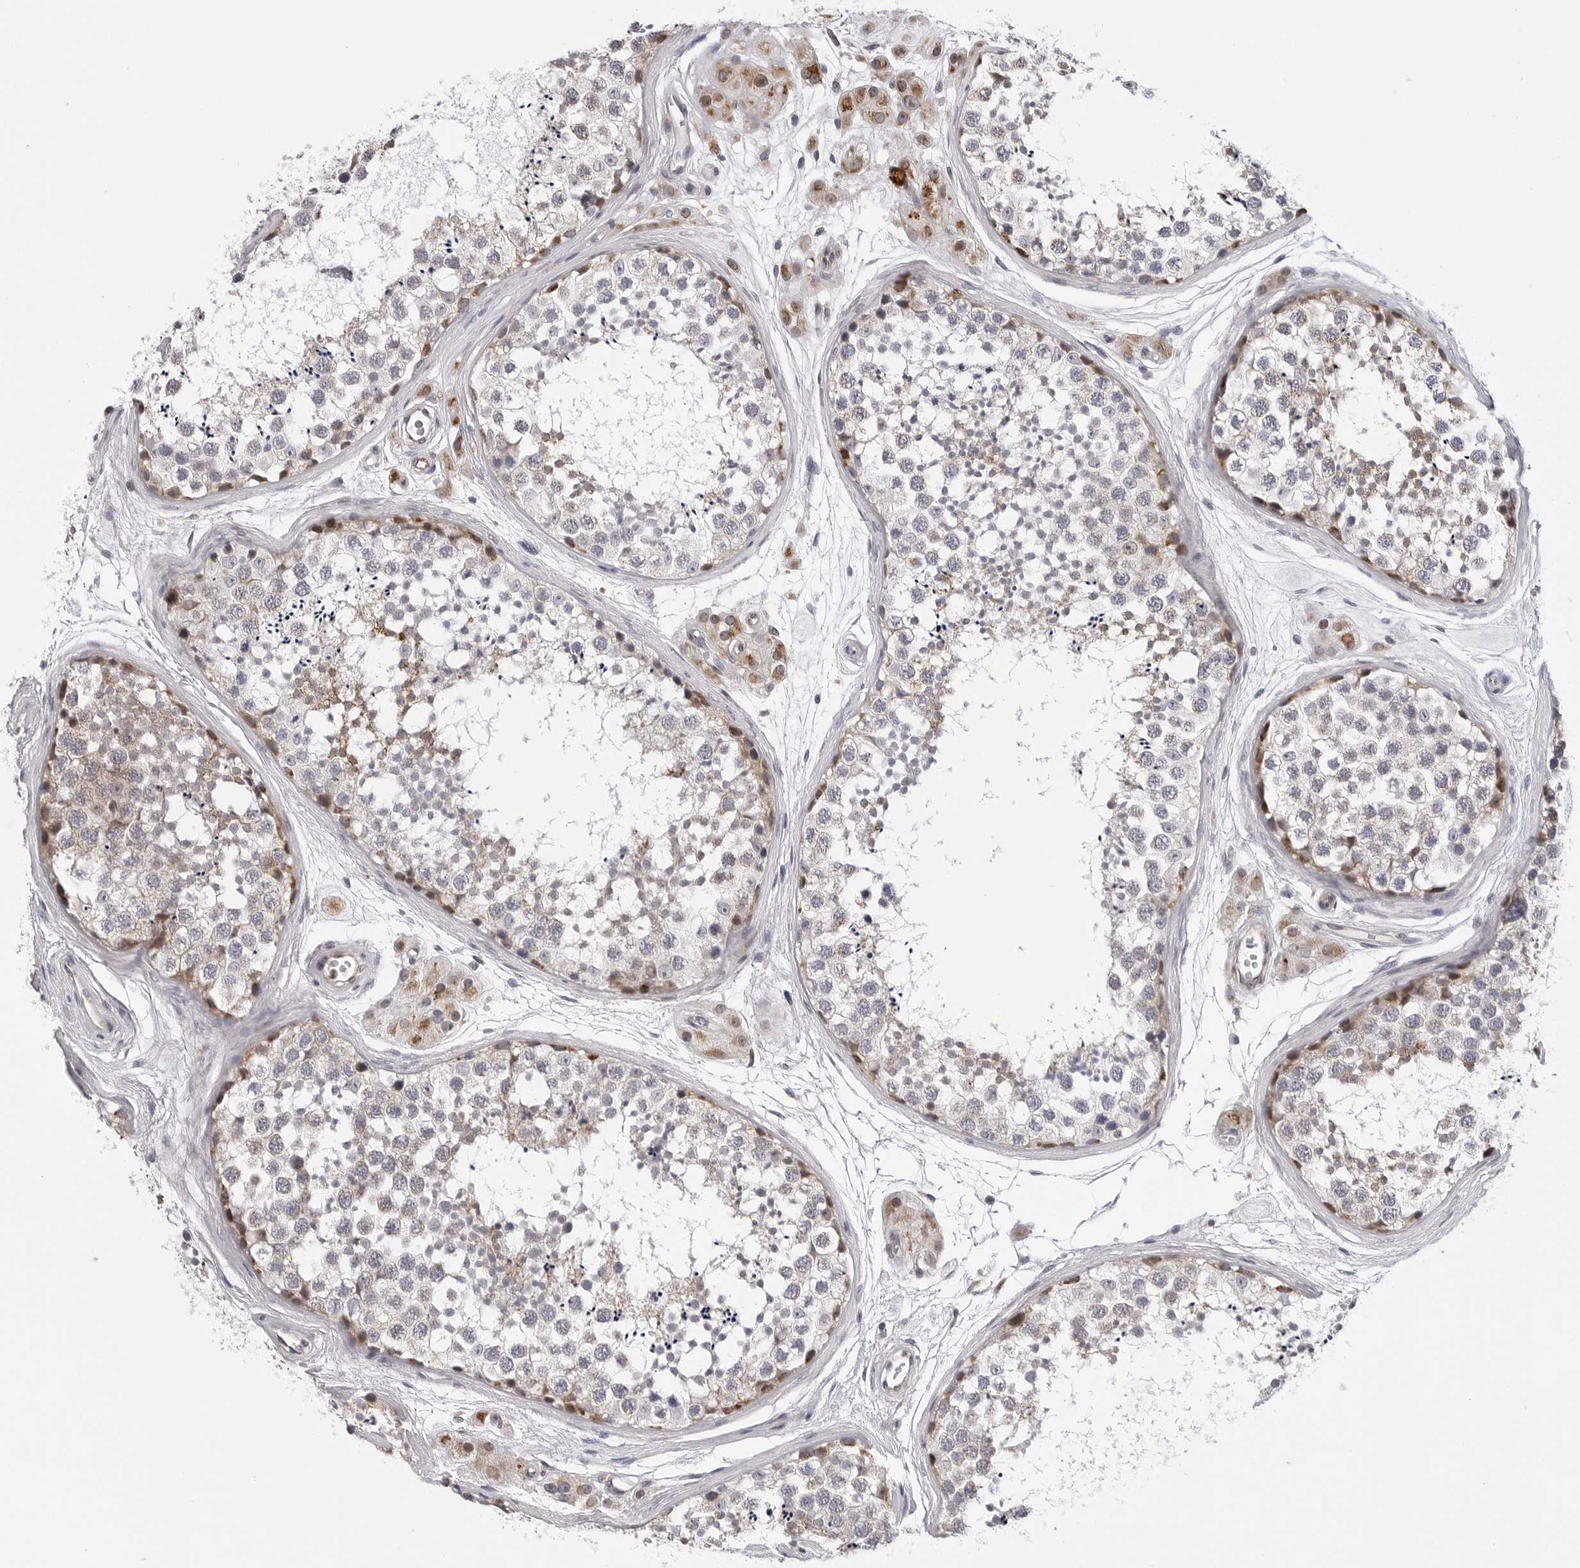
{"staining": {"intensity": "moderate", "quantity": "<25%", "location": "cytoplasmic/membranous"}, "tissue": "testis", "cell_type": "Cells in seminiferous ducts", "image_type": "normal", "snomed": [{"axis": "morphology", "description": "Normal tissue, NOS"}, {"axis": "topography", "description": "Testis"}], "caption": "Immunohistochemical staining of unremarkable human testis demonstrates moderate cytoplasmic/membranous protein expression in about <25% of cells in seminiferous ducts.", "gene": "CDK20", "patient": {"sex": "male", "age": 56}}